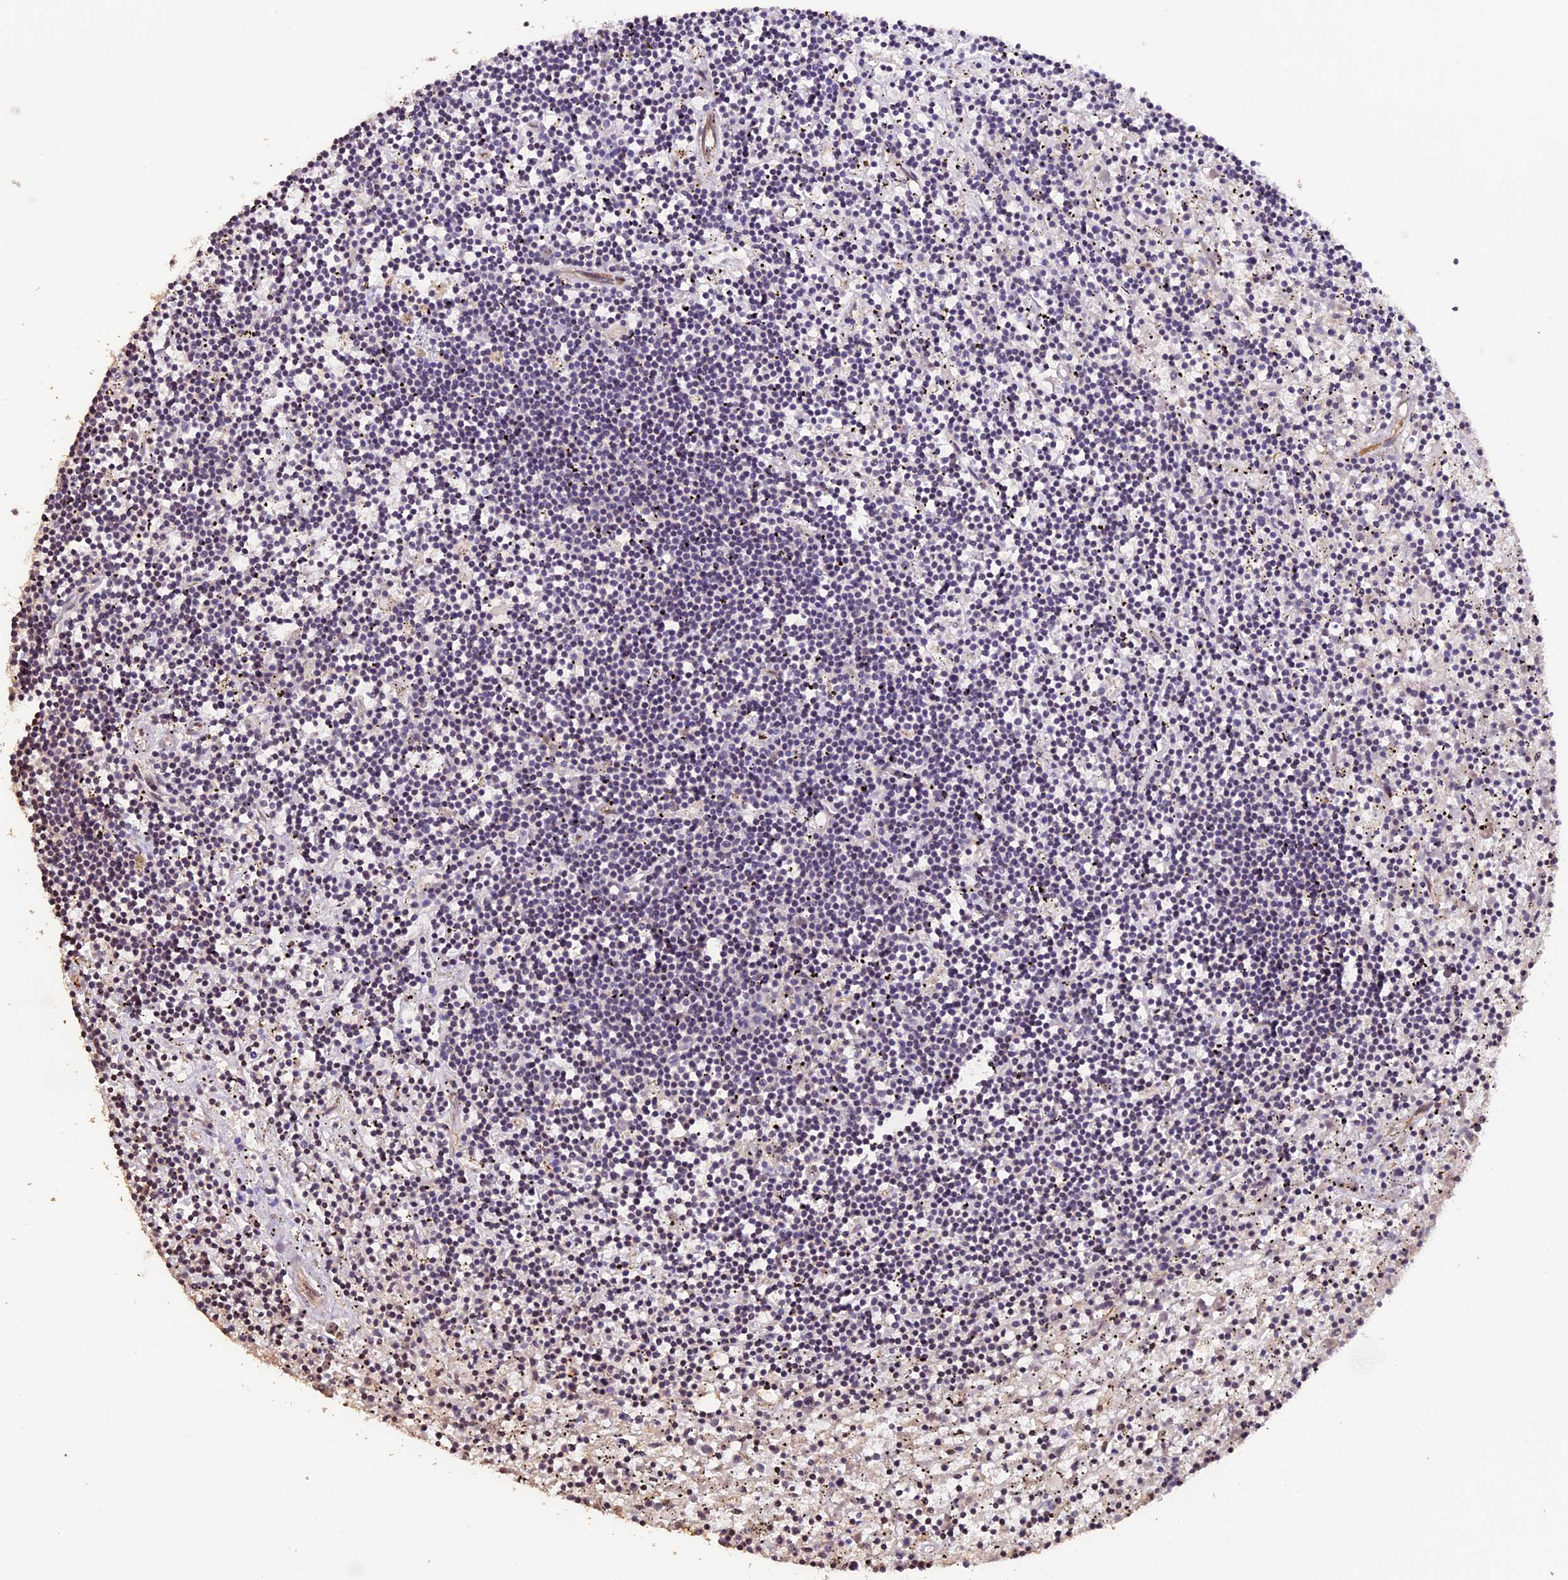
{"staining": {"intensity": "negative", "quantity": "none", "location": "none"}, "tissue": "lymphoma", "cell_type": "Tumor cells", "image_type": "cancer", "snomed": [{"axis": "morphology", "description": "Malignant lymphoma, non-Hodgkin's type, Low grade"}, {"axis": "topography", "description": "Spleen"}], "caption": "An image of human lymphoma is negative for staining in tumor cells. (Stains: DAB immunohistochemistry with hematoxylin counter stain, Microscopy: brightfield microscopy at high magnification).", "gene": "GNB5", "patient": {"sex": "male", "age": 76}}